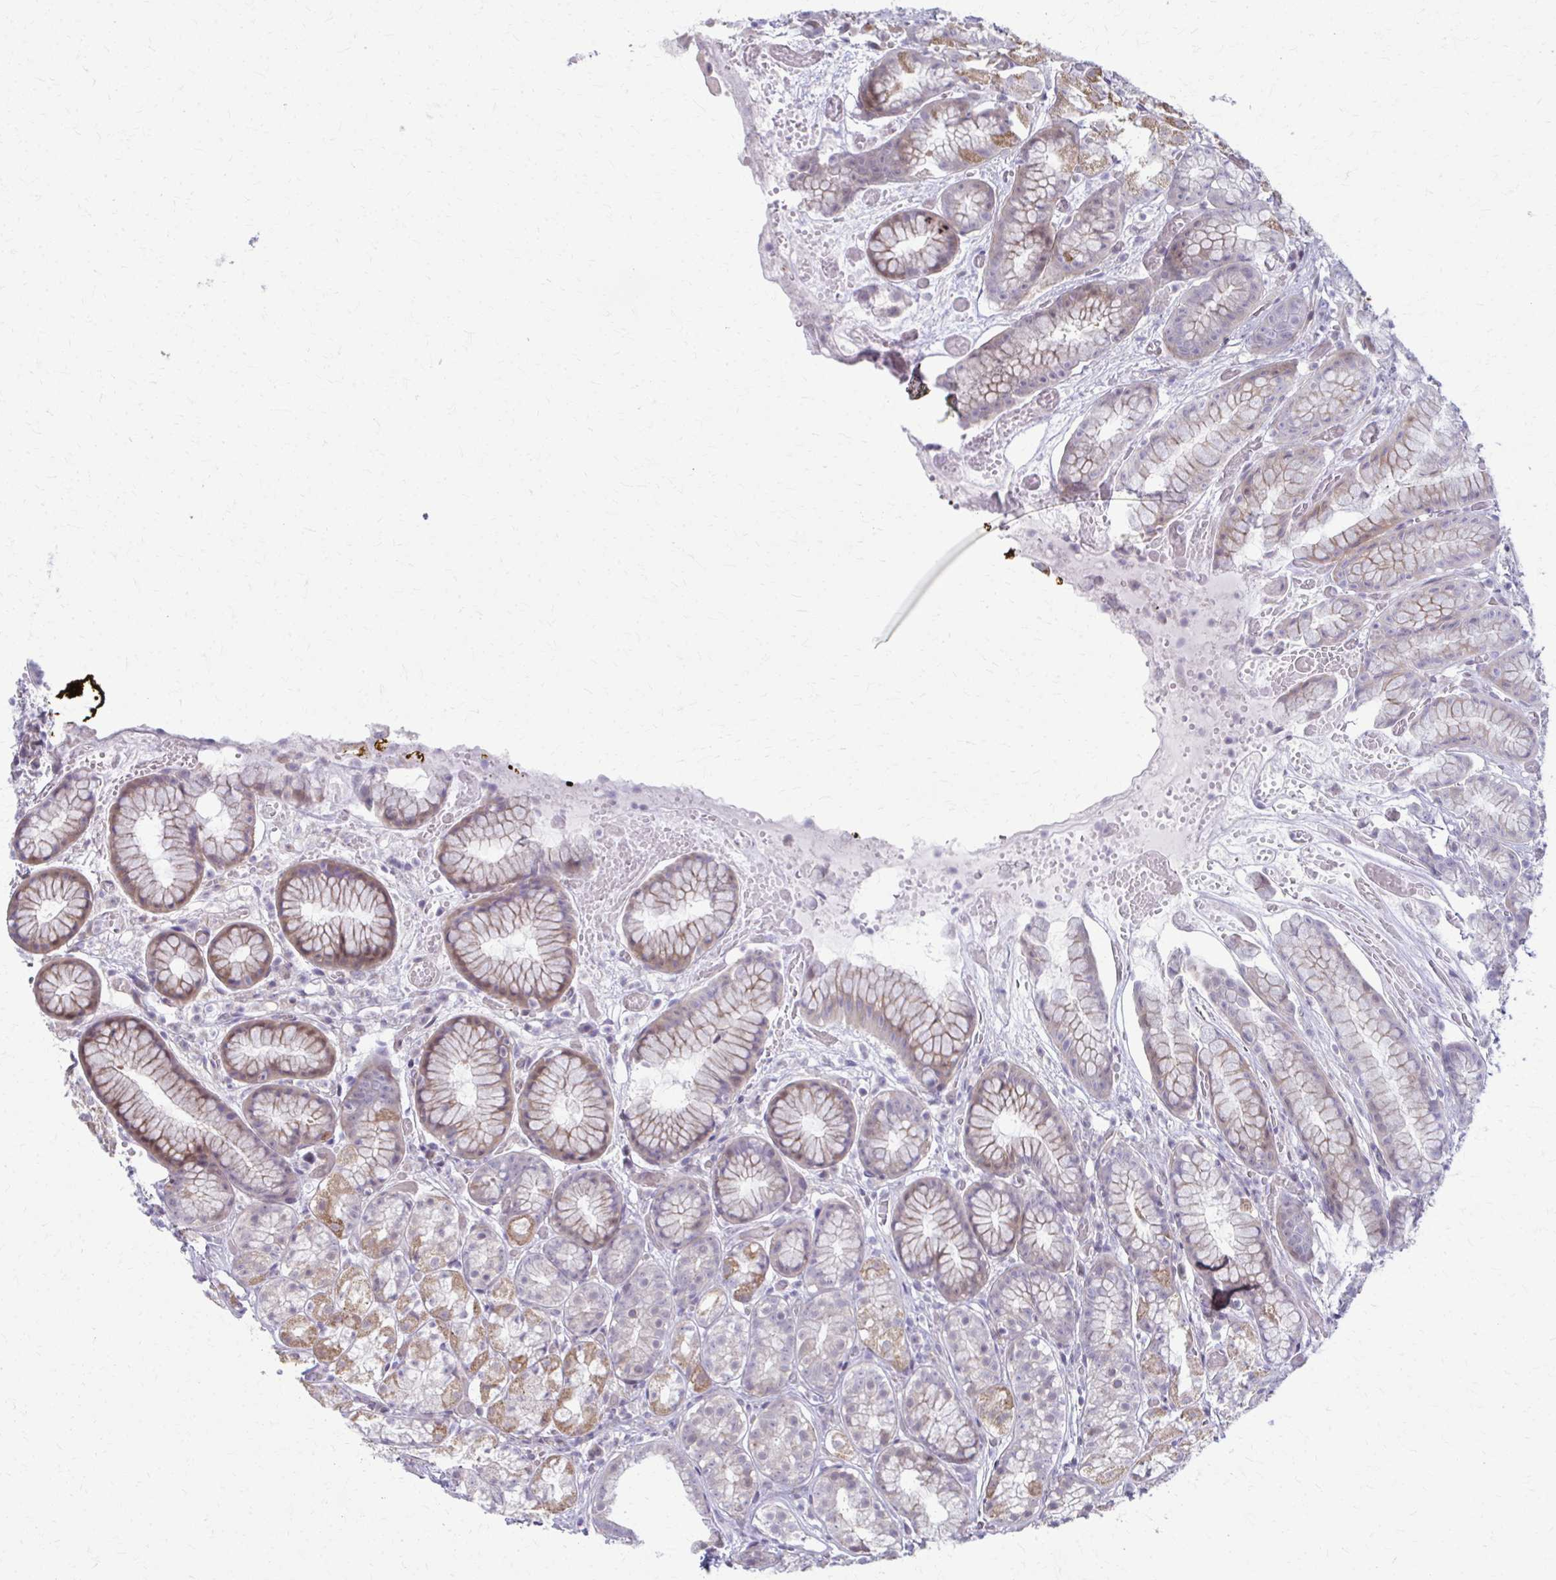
{"staining": {"intensity": "moderate", "quantity": "25%-75%", "location": "cytoplasmic/membranous"}, "tissue": "stomach", "cell_type": "Glandular cells", "image_type": "normal", "snomed": [{"axis": "morphology", "description": "Normal tissue, NOS"}, {"axis": "topography", "description": "Smooth muscle"}, {"axis": "topography", "description": "Stomach"}], "caption": "Immunohistochemistry (IHC) of unremarkable stomach displays medium levels of moderate cytoplasmic/membranous staining in about 25%-75% of glandular cells.", "gene": "MAF1", "patient": {"sex": "male", "age": 70}}